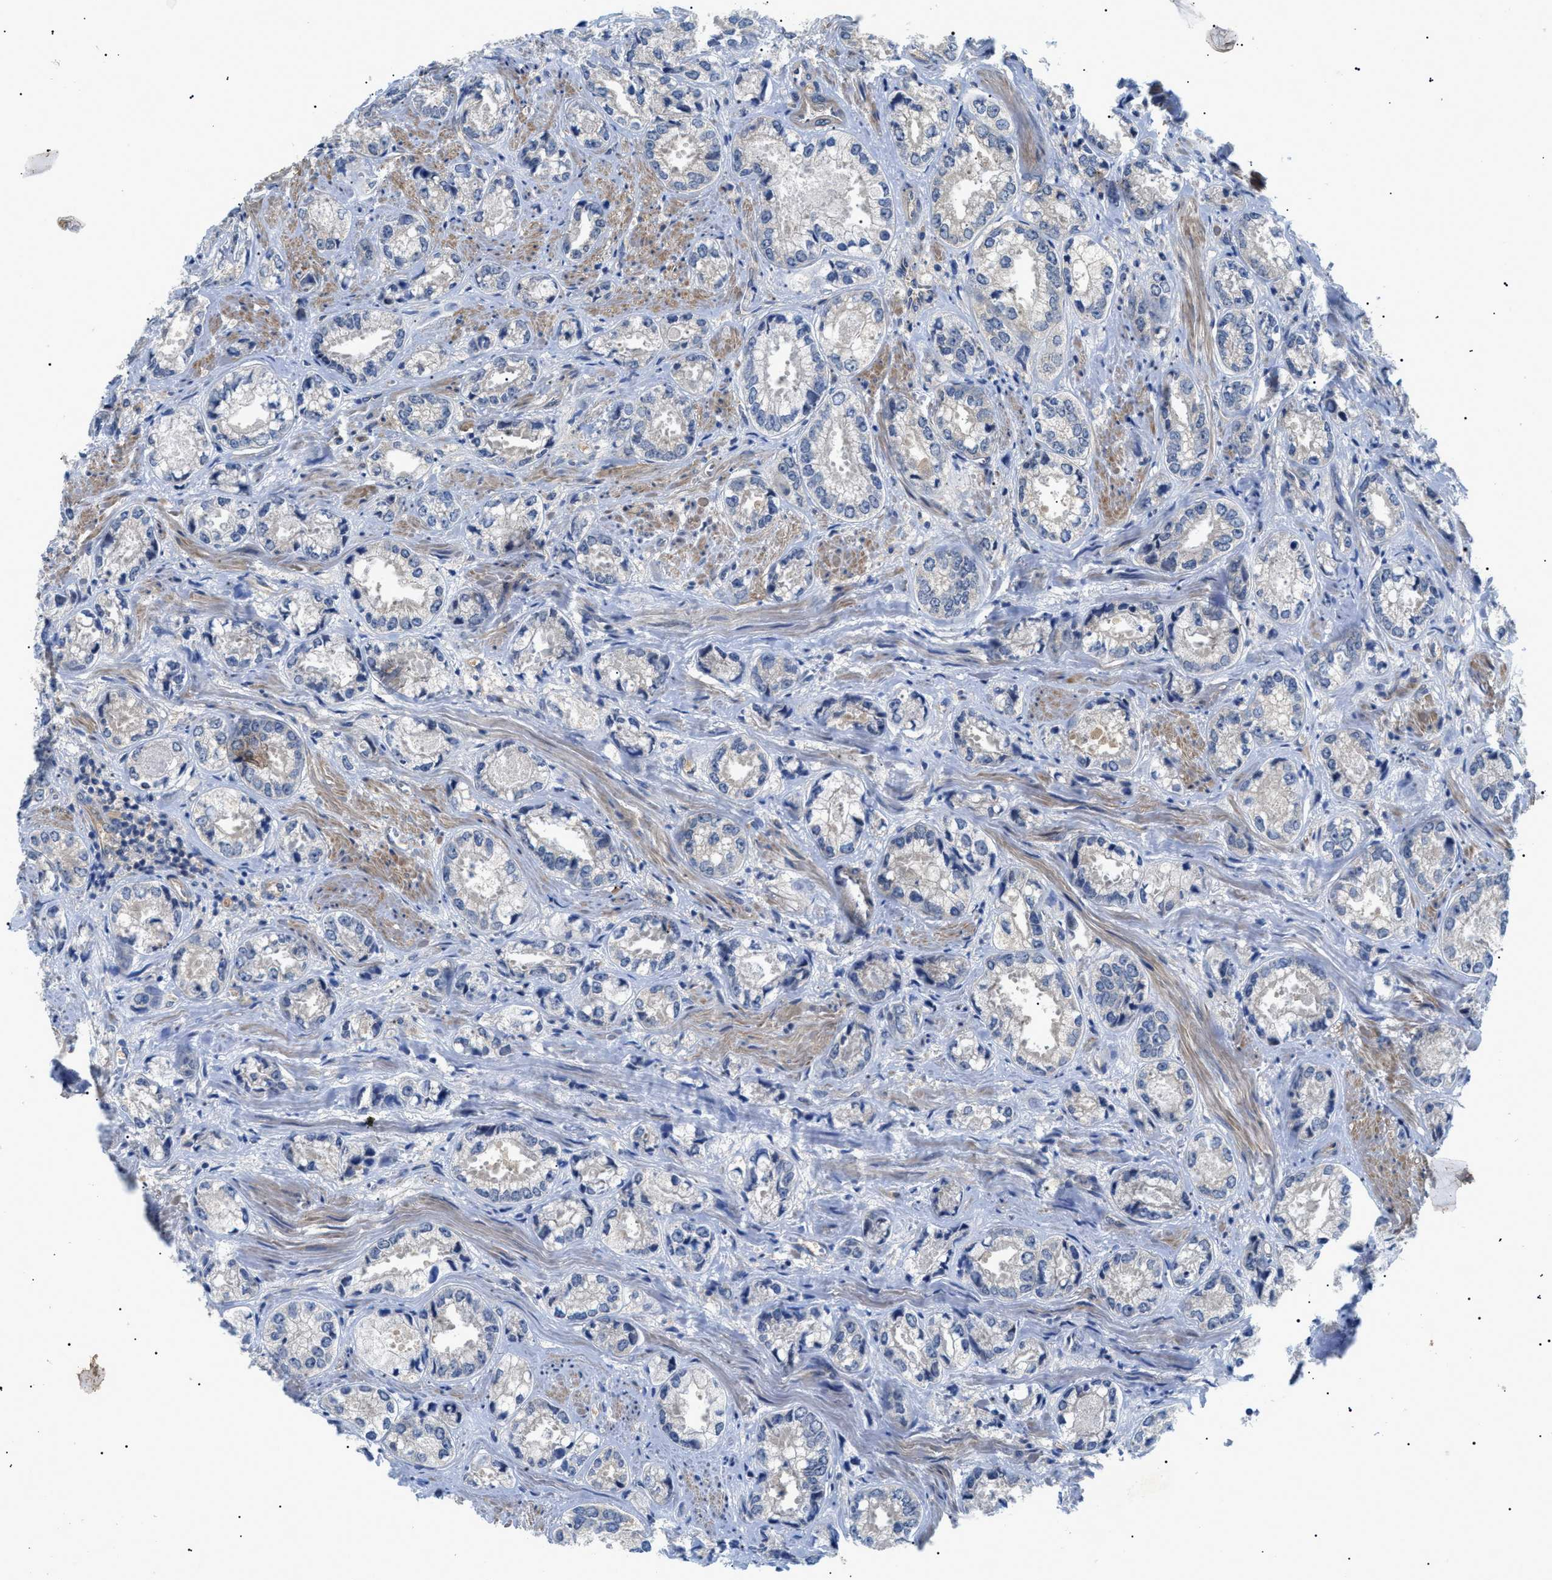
{"staining": {"intensity": "negative", "quantity": "none", "location": "none"}, "tissue": "prostate cancer", "cell_type": "Tumor cells", "image_type": "cancer", "snomed": [{"axis": "morphology", "description": "Adenocarcinoma, High grade"}, {"axis": "topography", "description": "Prostate"}], "caption": "IHC image of neoplastic tissue: human high-grade adenocarcinoma (prostate) stained with DAB shows no significant protein expression in tumor cells.", "gene": "RIPK1", "patient": {"sex": "male", "age": 61}}